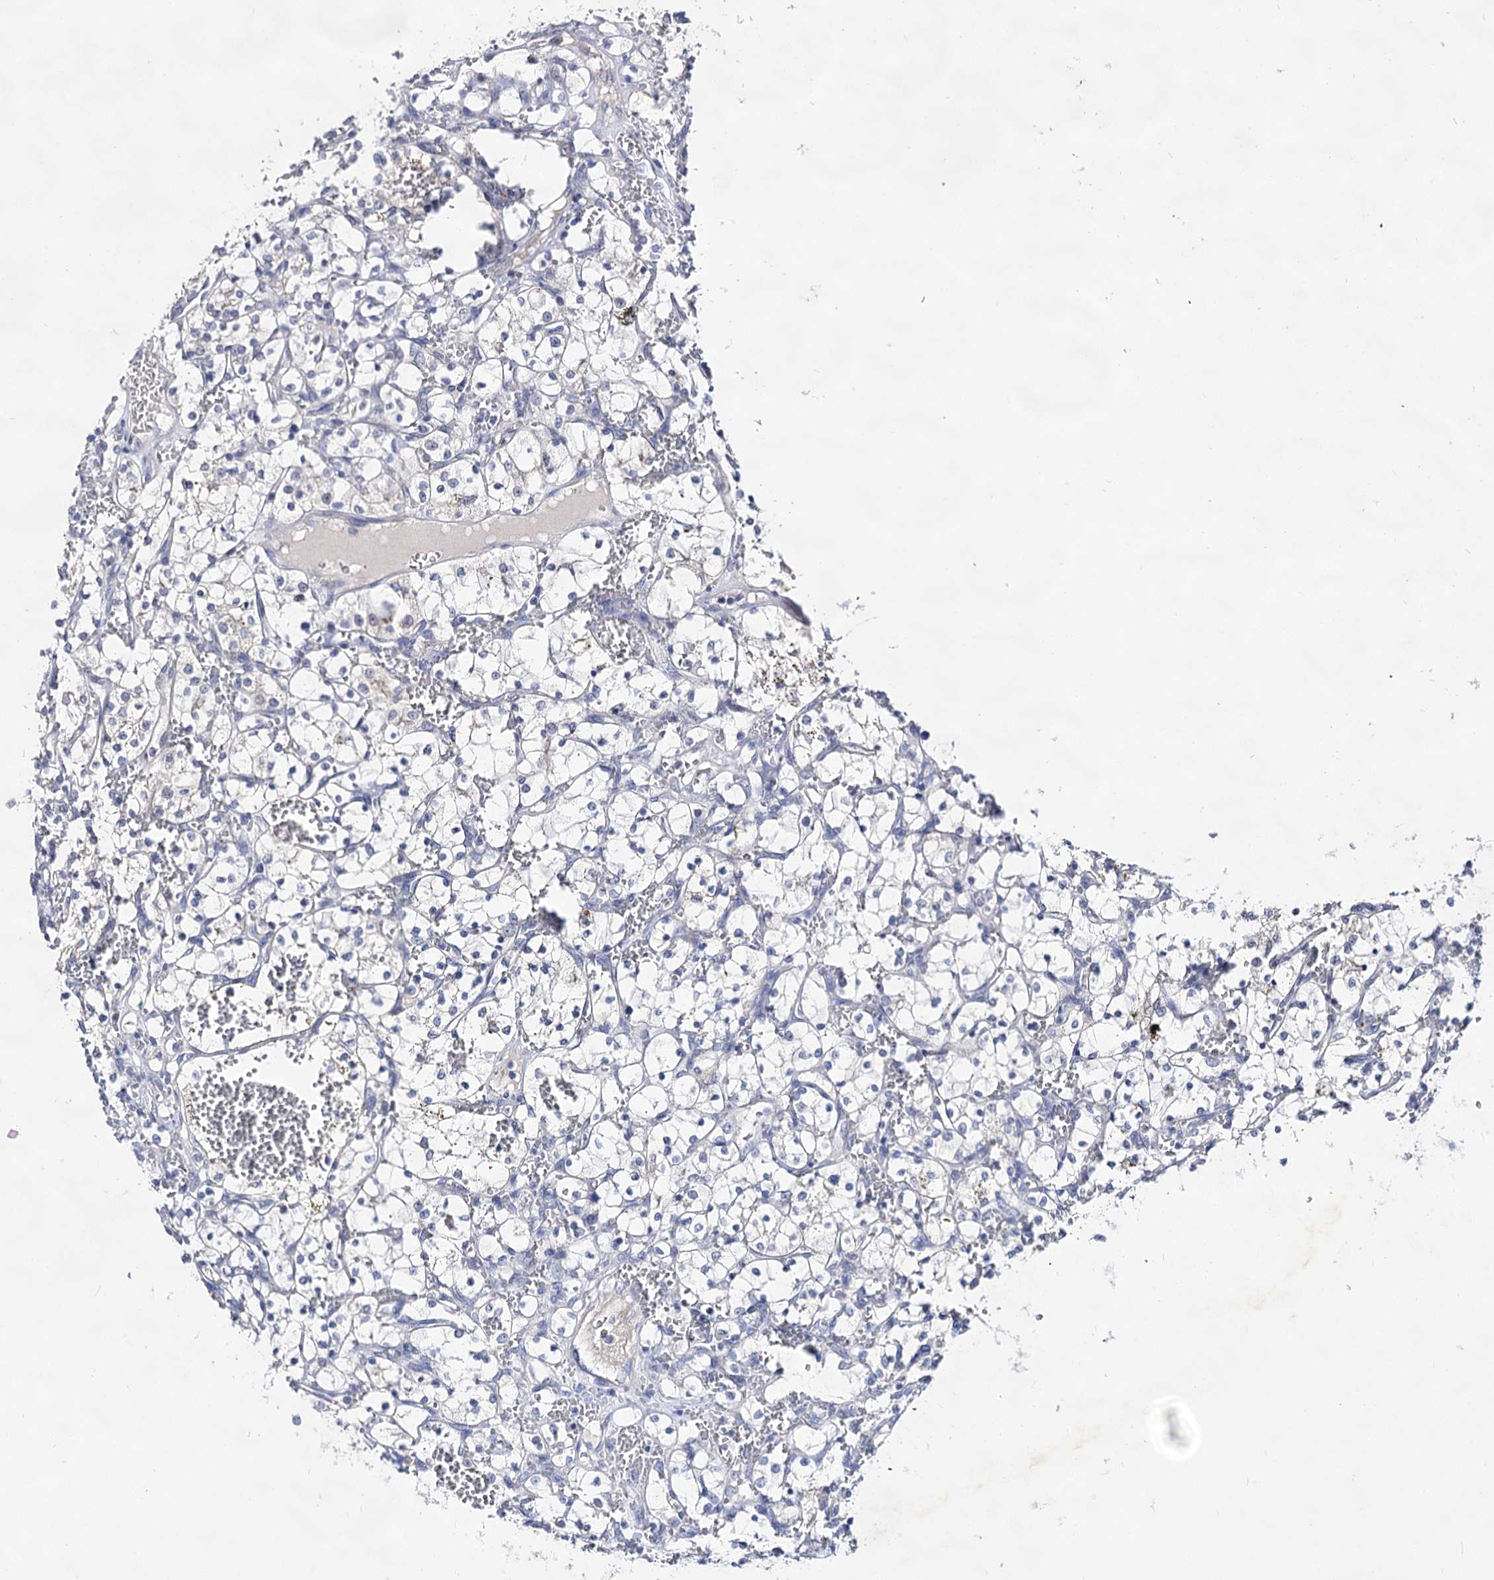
{"staining": {"intensity": "negative", "quantity": "none", "location": "none"}, "tissue": "renal cancer", "cell_type": "Tumor cells", "image_type": "cancer", "snomed": [{"axis": "morphology", "description": "Adenocarcinoma, NOS"}, {"axis": "topography", "description": "Kidney"}], "caption": "Immunohistochemical staining of human renal cancer exhibits no significant positivity in tumor cells. (DAB (3,3'-diaminobenzidine) immunohistochemistry with hematoxylin counter stain).", "gene": "ARFIP2", "patient": {"sex": "female", "age": 69}}